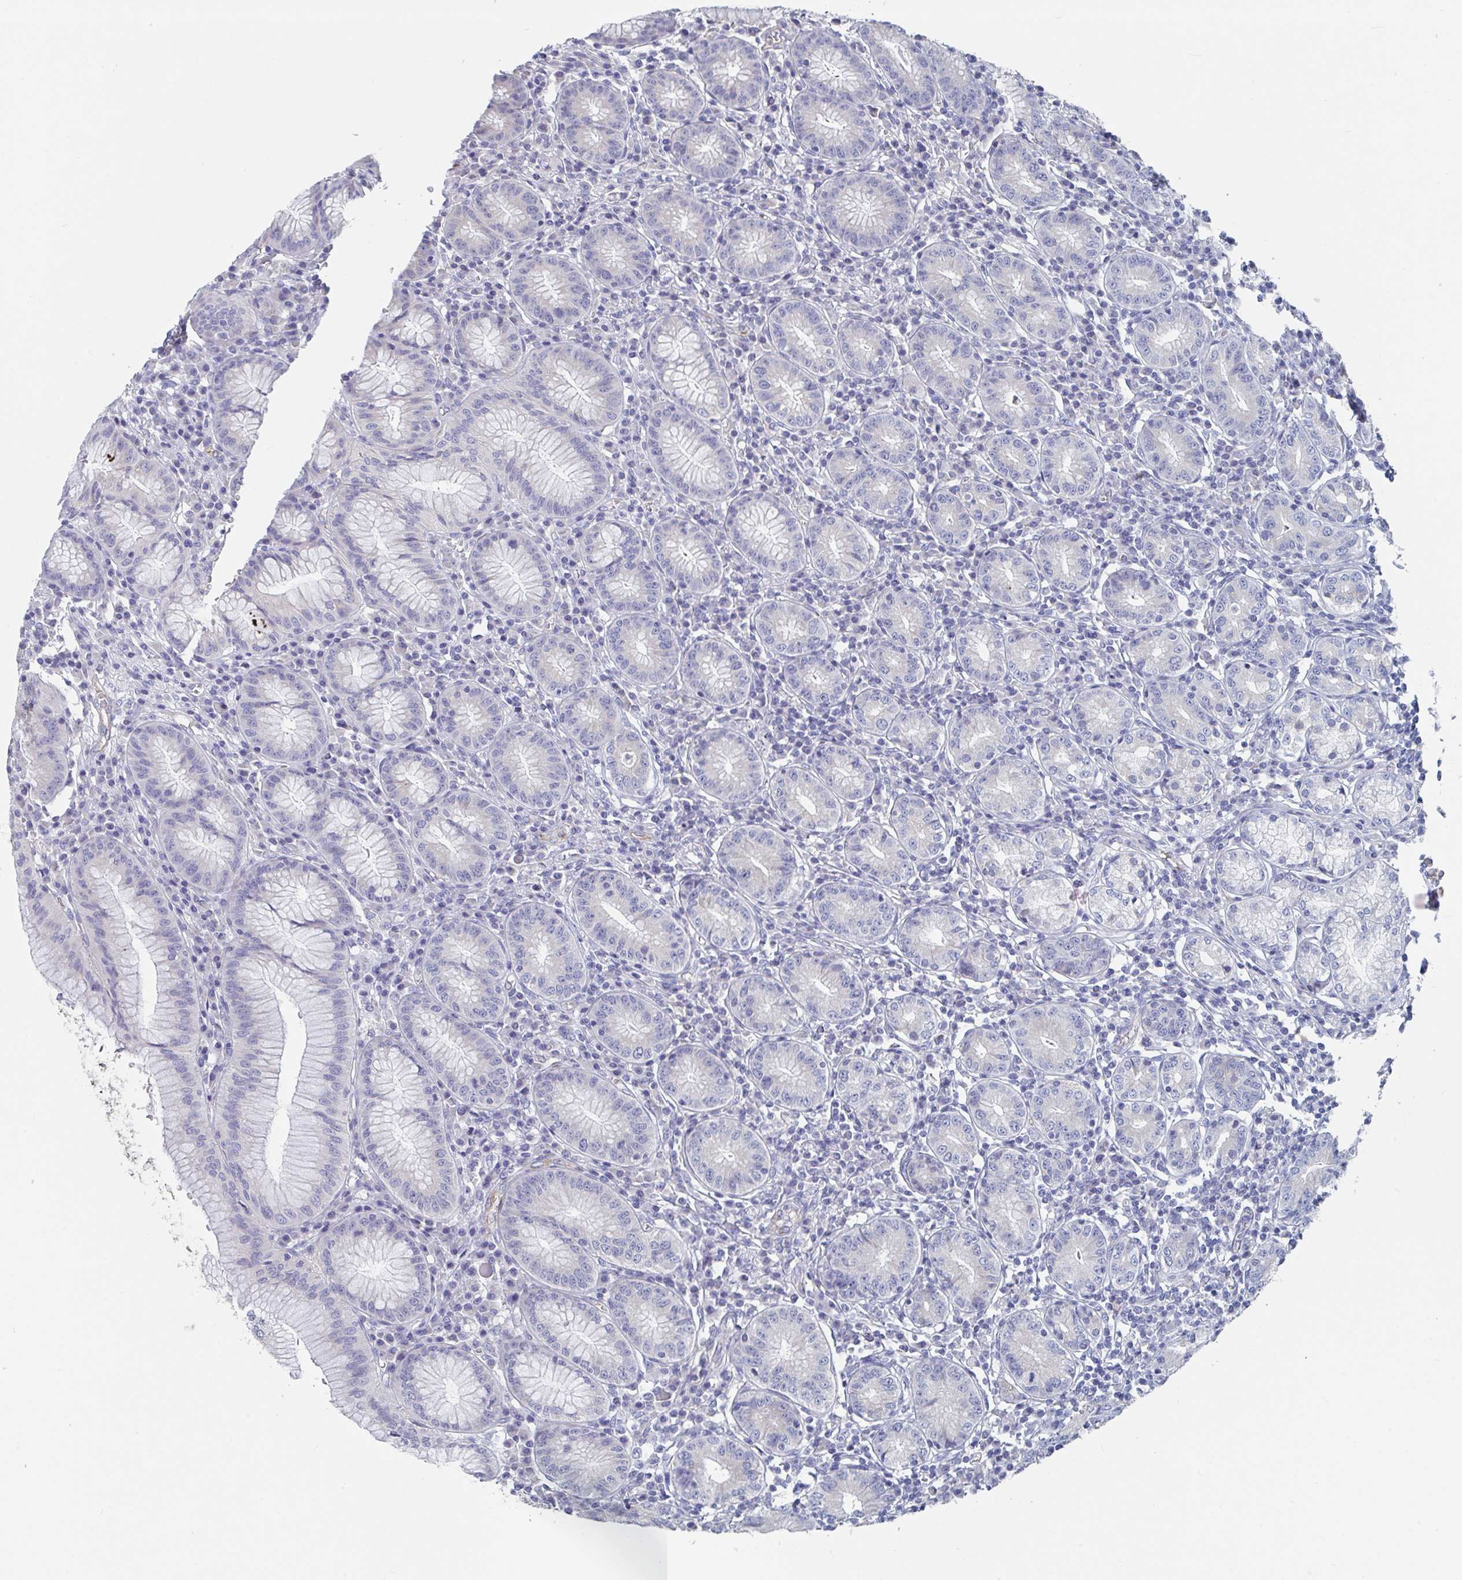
{"staining": {"intensity": "moderate", "quantity": "<25%", "location": "cytoplasmic/membranous"}, "tissue": "stomach", "cell_type": "Glandular cells", "image_type": "normal", "snomed": [{"axis": "morphology", "description": "Normal tissue, NOS"}, {"axis": "topography", "description": "Stomach"}], "caption": "The micrograph shows staining of normal stomach, revealing moderate cytoplasmic/membranous protein expression (brown color) within glandular cells. (IHC, brightfield microscopy, high magnification).", "gene": "ABHD16A", "patient": {"sex": "male", "age": 55}}